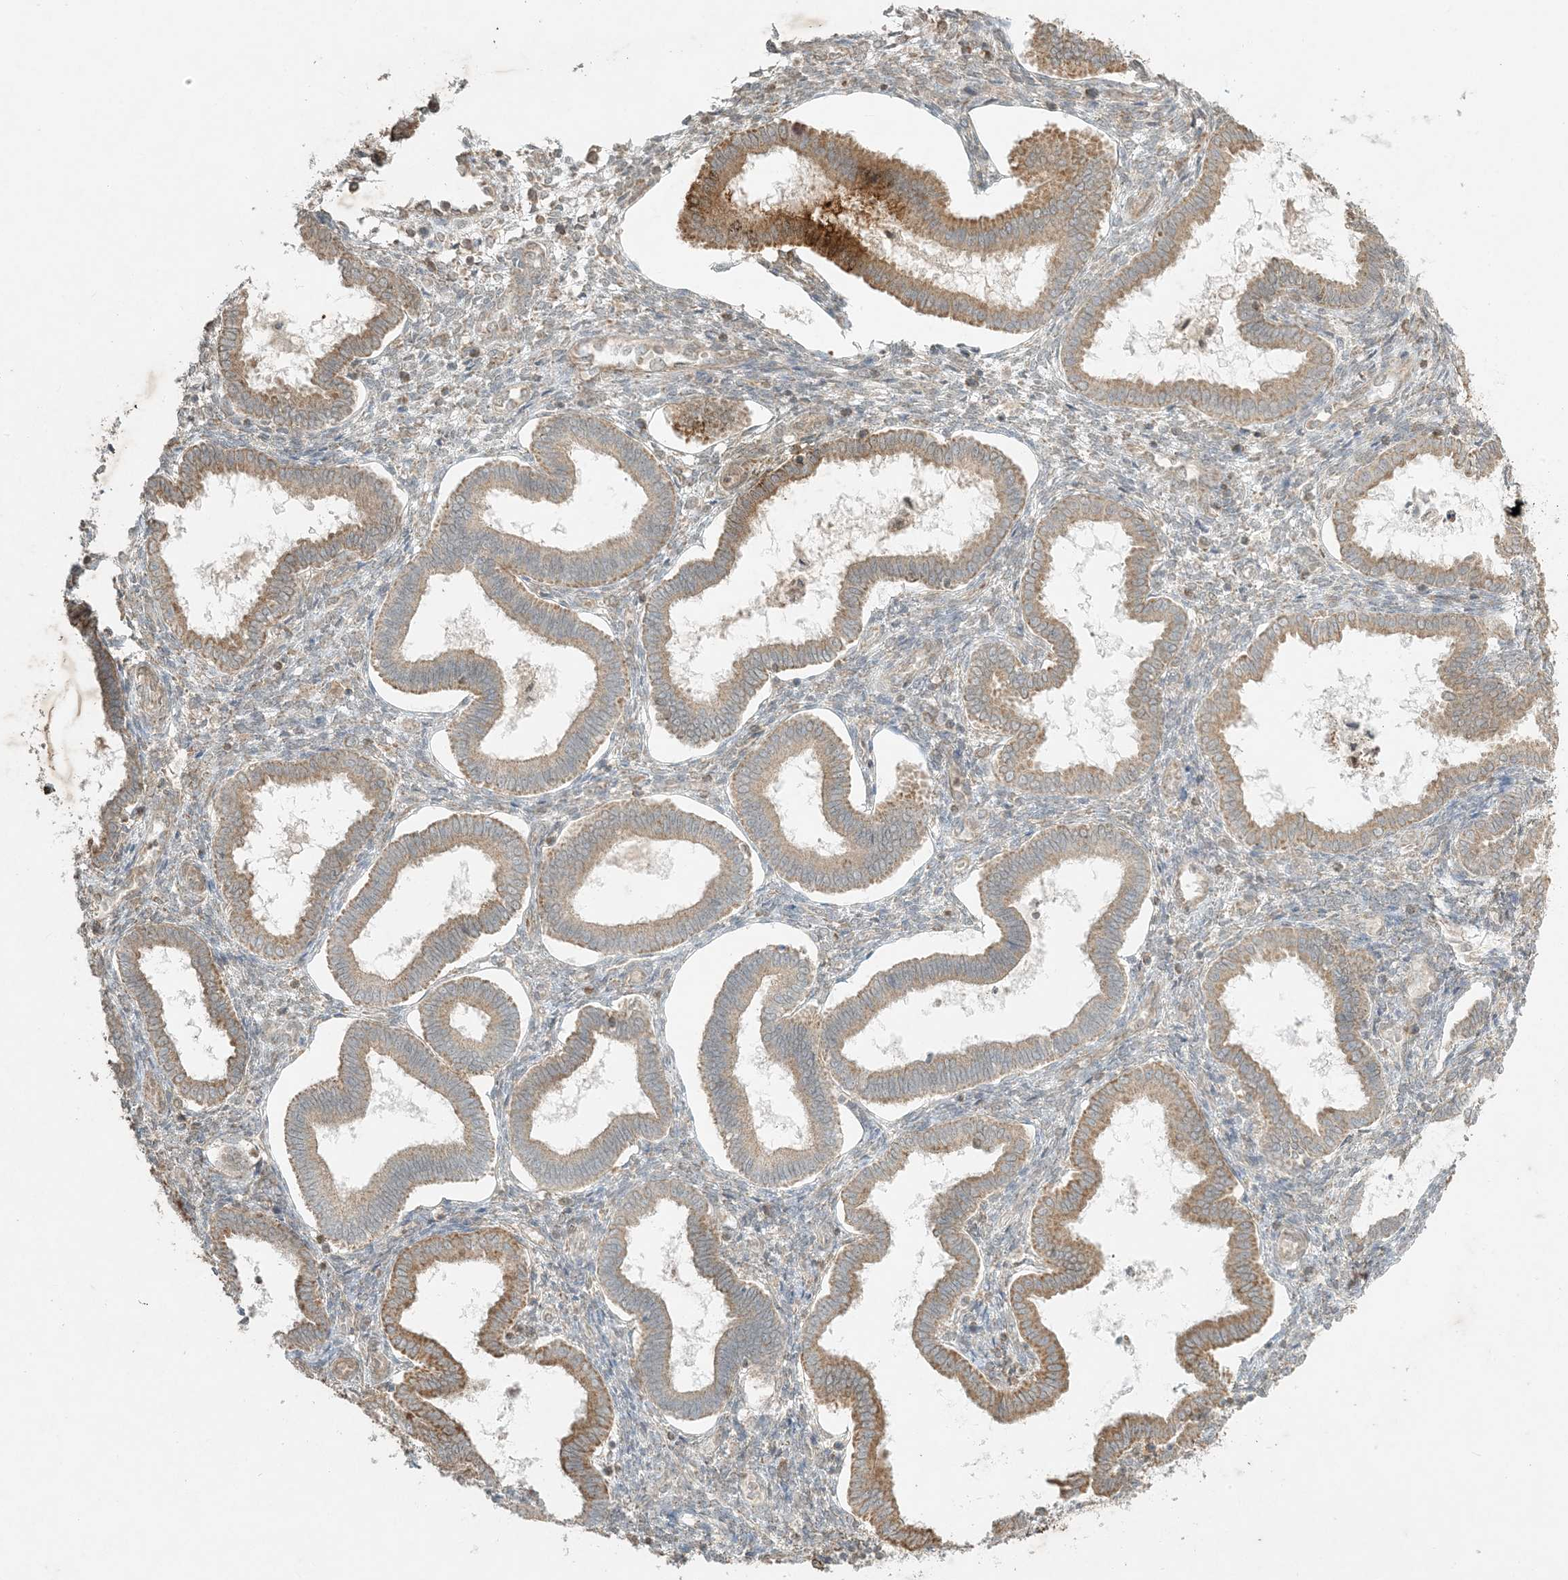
{"staining": {"intensity": "weak", "quantity": "25%-75%", "location": "cytoplasmic/membranous"}, "tissue": "endometrium", "cell_type": "Cells in endometrial stroma", "image_type": "normal", "snomed": [{"axis": "morphology", "description": "Normal tissue, NOS"}, {"axis": "topography", "description": "Endometrium"}], "caption": "Endometrium stained for a protein displays weak cytoplasmic/membranous positivity in cells in endometrial stroma. (Stains: DAB in brown, nuclei in blue, Microscopy: brightfield microscopy at high magnification).", "gene": "MCOLN1", "patient": {"sex": "female", "age": 24}}